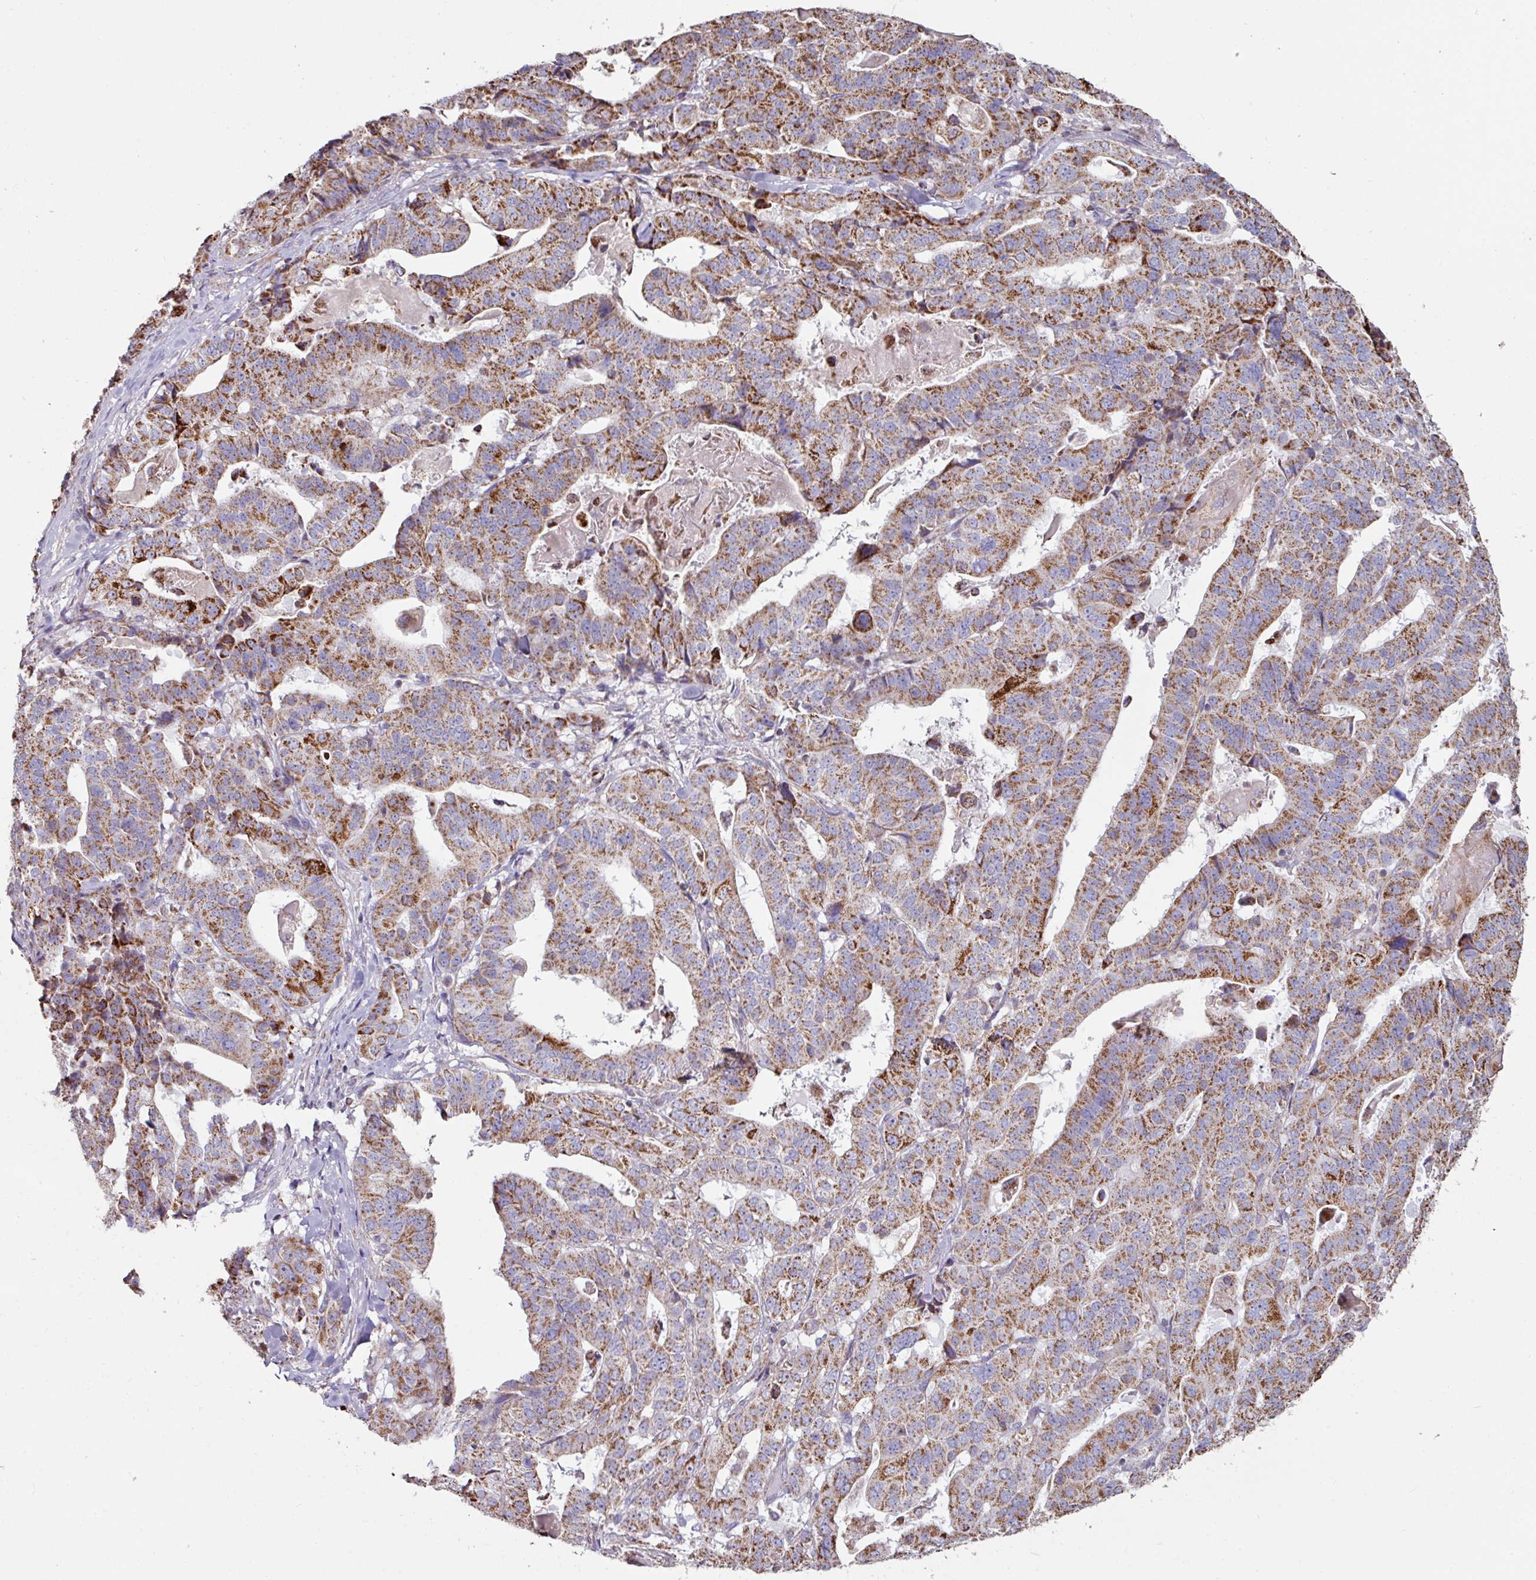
{"staining": {"intensity": "strong", "quantity": ">75%", "location": "cytoplasmic/membranous"}, "tissue": "stomach cancer", "cell_type": "Tumor cells", "image_type": "cancer", "snomed": [{"axis": "morphology", "description": "Adenocarcinoma, NOS"}, {"axis": "topography", "description": "Stomach"}], "caption": "The micrograph exhibits staining of stomach cancer, revealing strong cytoplasmic/membranous protein staining (brown color) within tumor cells.", "gene": "OR2D3", "patient": {"sex": "male", "age": 48}}